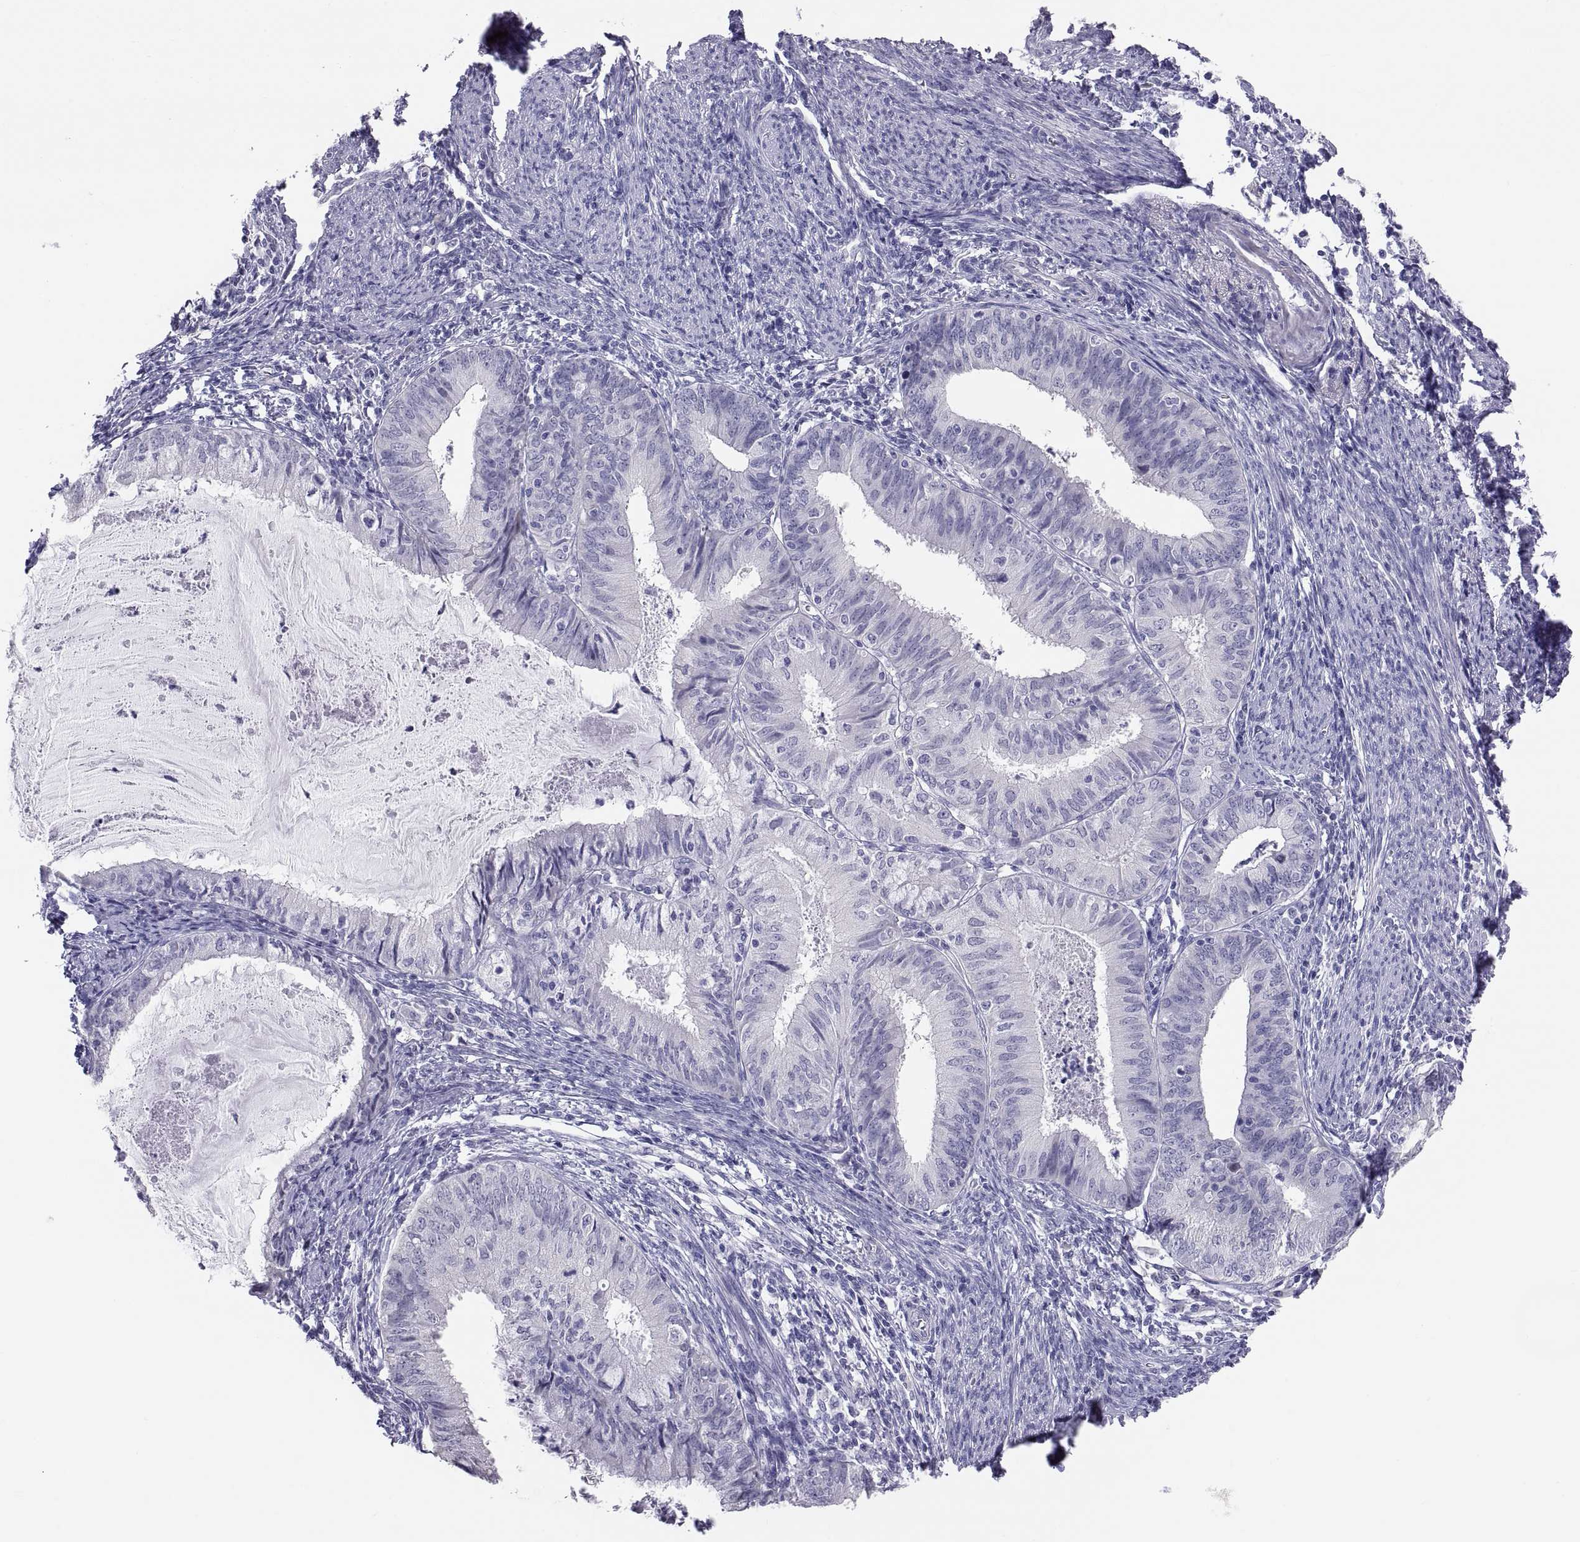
{"staining": {"intensity": "negative", "quantity": "none", "location": "none"}, "tissue": "endometrial cancer", "cell_type": "Tumor cells", "image_type": "cancer", "snomed": [{"axis": "morphology", "description": "Adenocarcinoma, NOS"}, {"axis": "topography", "description": "Endometrium"}], "caption": "Photomicrograph shows no significant protein staining in tumor cells of adenocarcinoma (endometrial).", "gene": "FAM170A", "patient": {"sex": "female", "age": 57}}